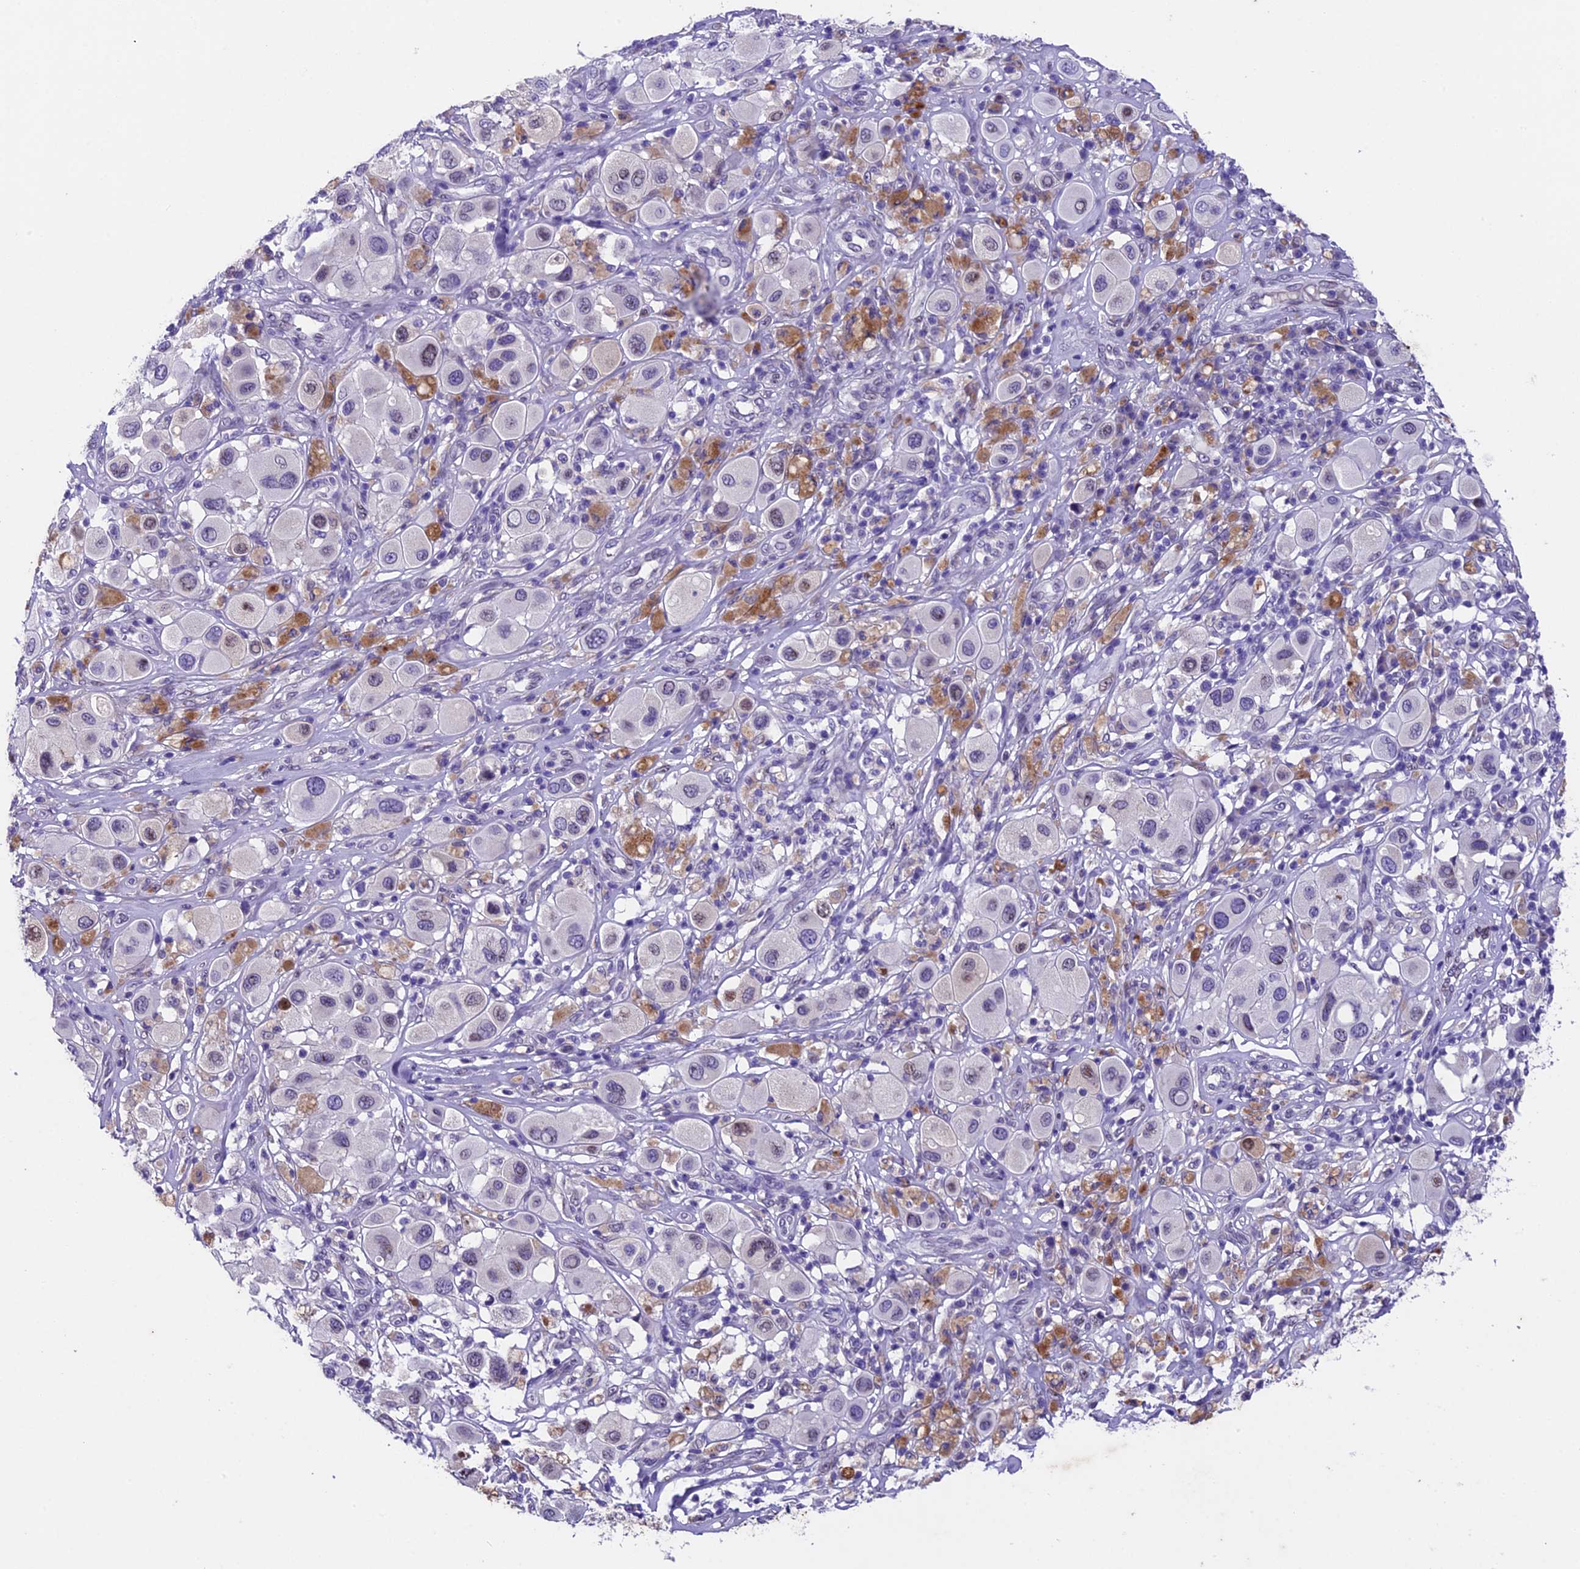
{"staining": {"intensity": "negative", "quantity": "none", "location": "none"}, "tissue": "melanoma", "cell_type": "Tumor cells", "image_type": "cancer", "snomed": [{"axis": "morphology", "description": "Malignant melanoma, Metastatic site"}, {"axis": "topography", "description": "Skin"}], "caption": "Immunohistochemical staining of melanoma shows no significant staining in tumor cells.", "gene": "IFT140", "patient": {"sex": "male", "age": 41}}